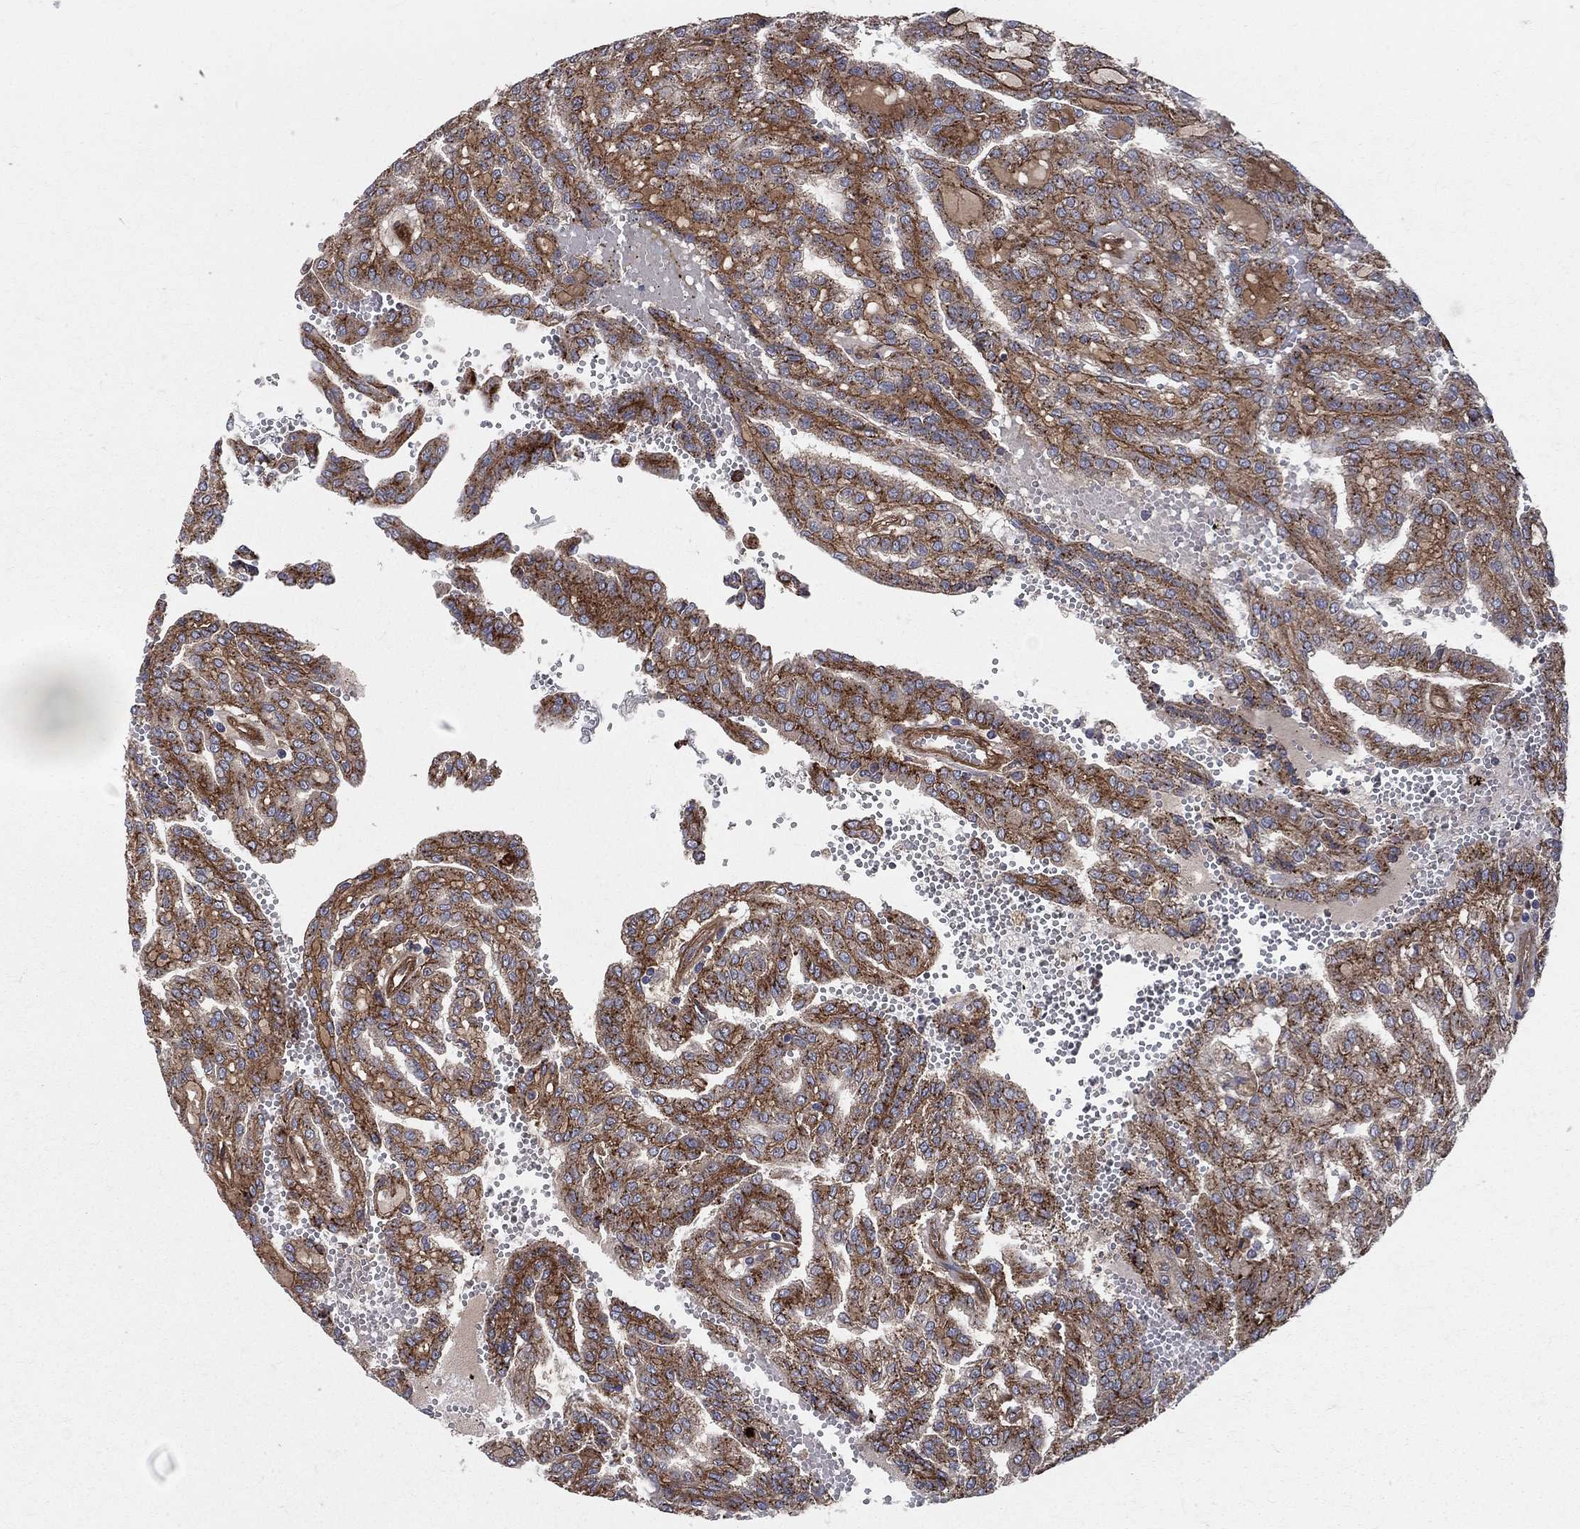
{"staining": {"intensity": "strong", "quantity": ">75%", "location": "cytoplasmic/membranous"}, "tissue": "renal cancer", "cell_type": "Tumor cells", "image_type": "cancer", "snomed": [{"axis": "morphology", "description": "Adenocarcinoma, NOS"}, {"axis": "topography", "description": "Kidney"}], "caption": "A brown stain labels strong cytoplasmic/membranous staining of a protein in adenocarcinoma (renal) tumor cells.", "gene": "ENTPD1", "patient": {"sex": "male", "age": 63}}